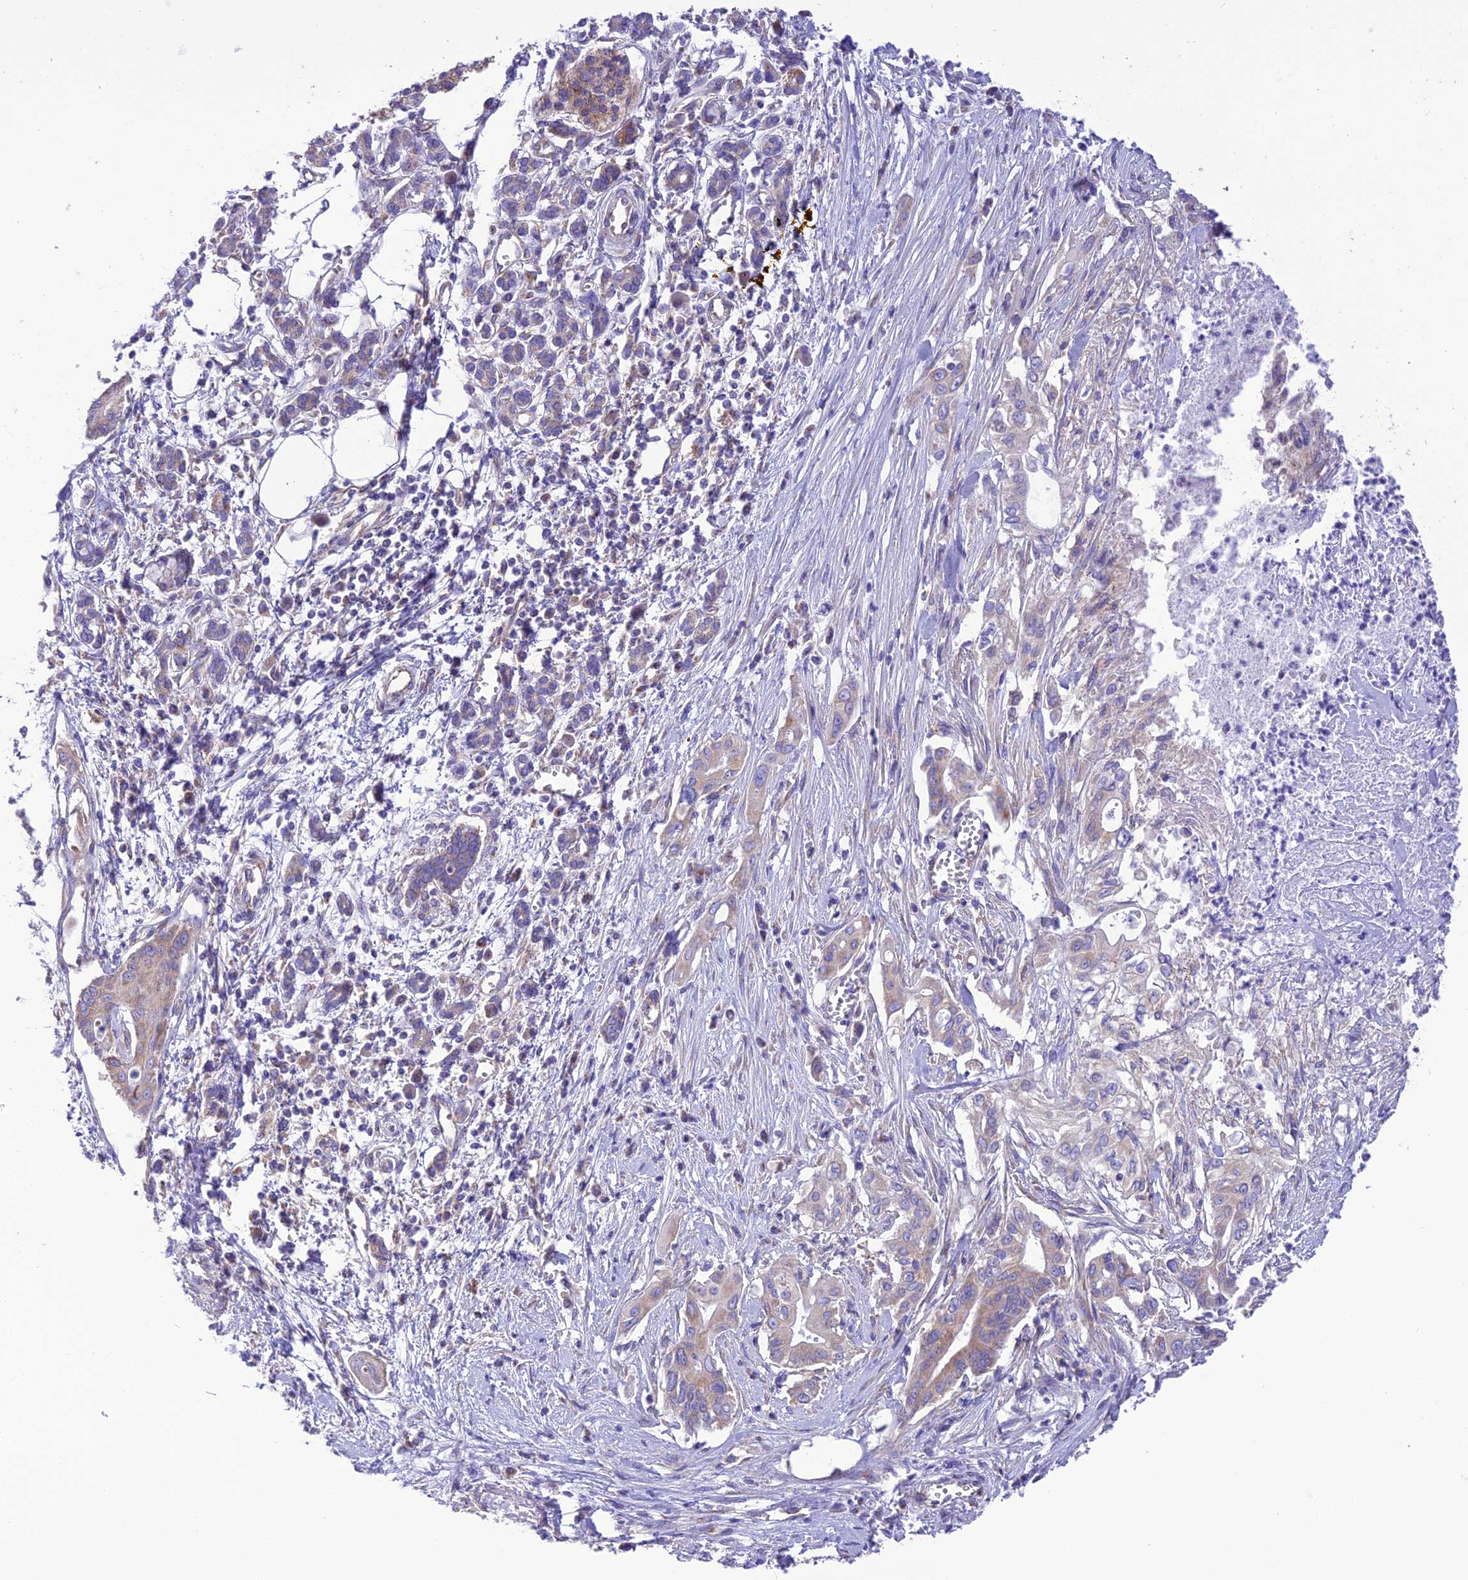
{"staining": {"intensity": "weak", "quantity": "25%-75%", "location": "cytoplasmic/membranous"}, "tissue": "pancreatic cancer", "cell_type": "Tumor cells", "image_type": "cancer", "snomed": [{"axis": "morphology", "description": "Adenocarcinoma, NOS"}, {"axis": "topography", "description": "Pancreas"}], "caption": "Immunohistochemical staining of pancreatic cancer reveals low levels of weak cytoplasmic/membranous protein expression in about 25%-75% of tumor cells.", "gene": "MAP3K12", "patient": {"sex": "male", "age": 58}}